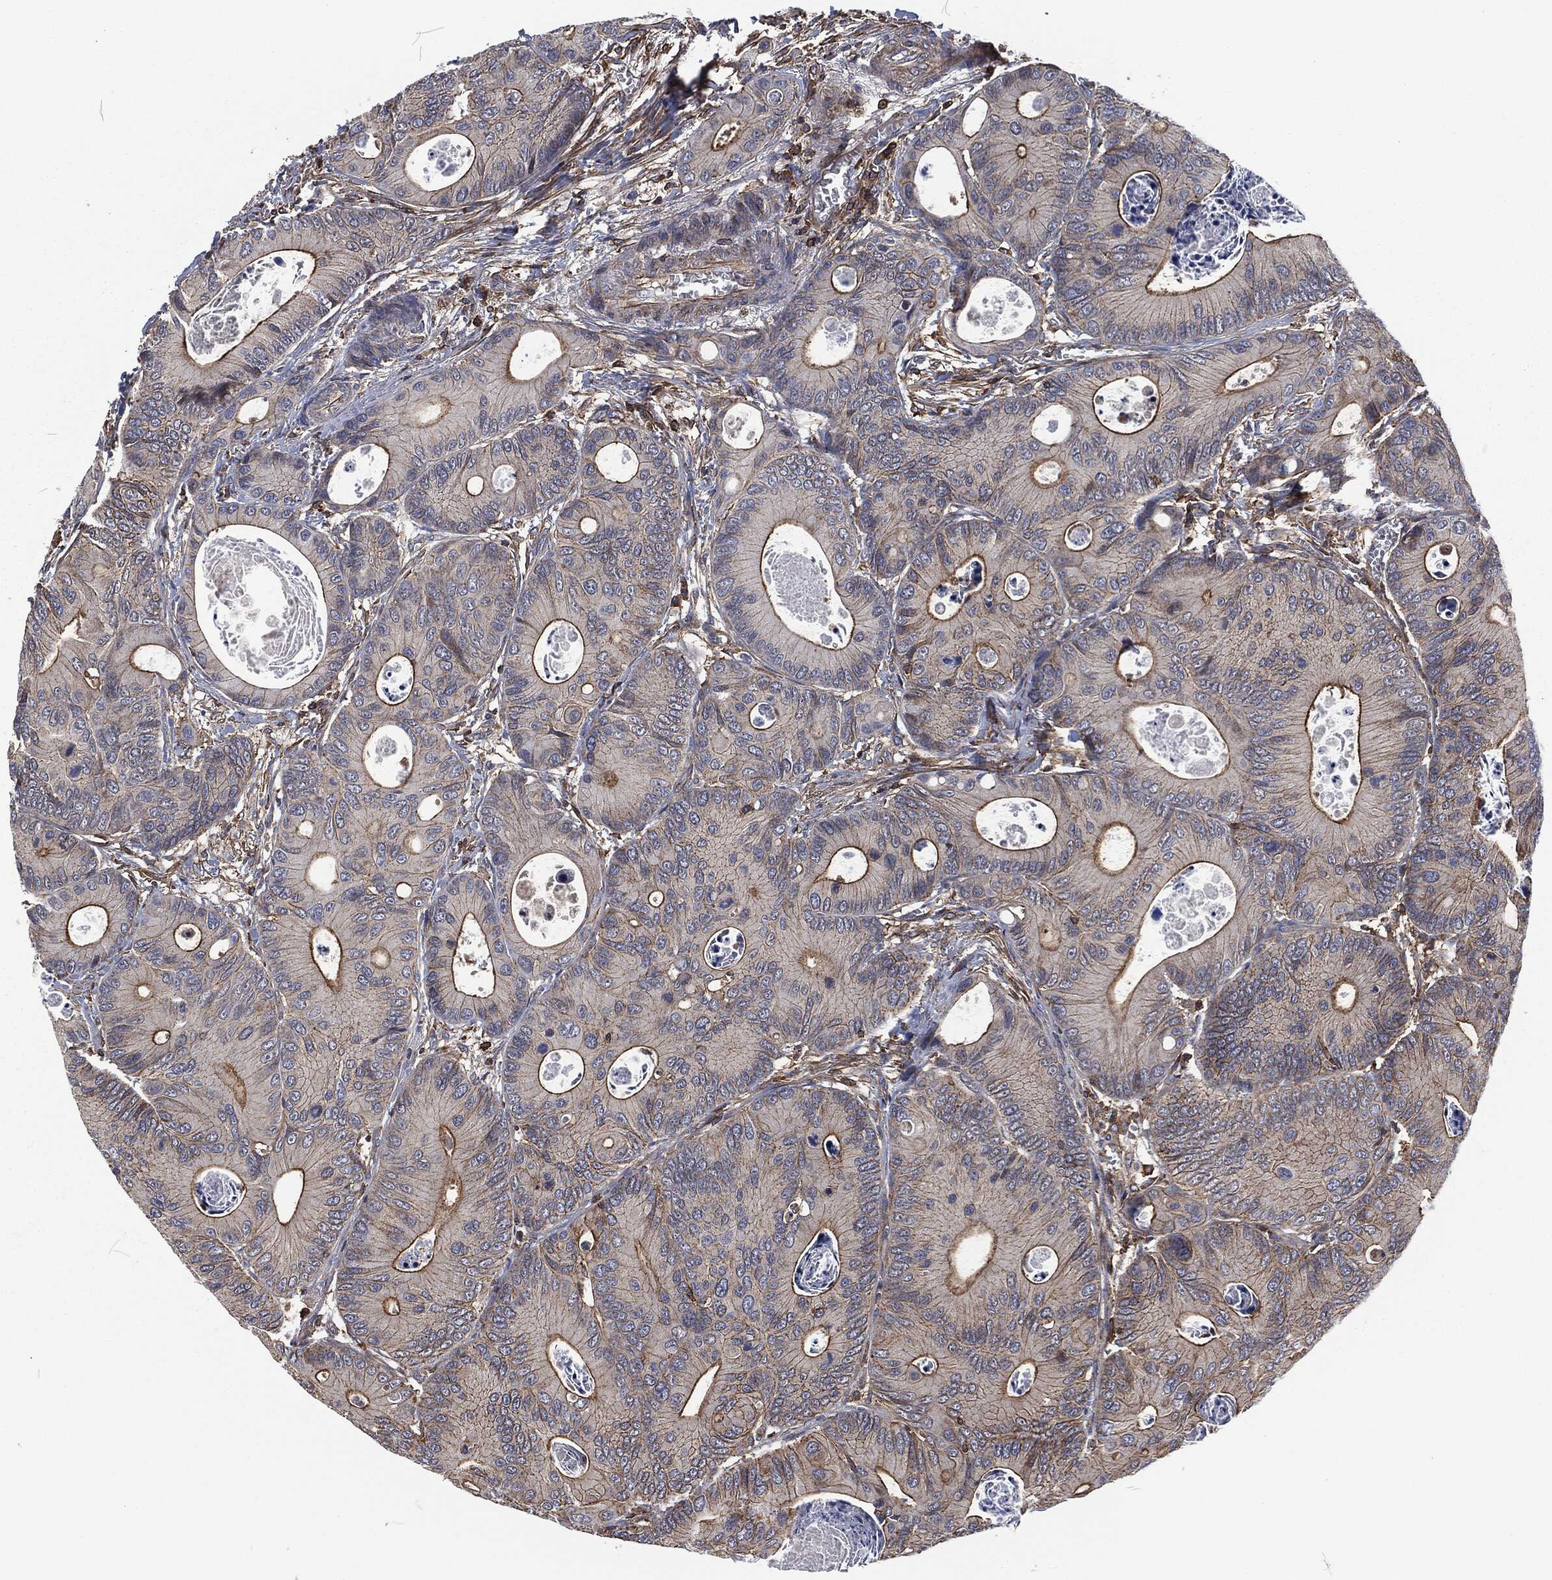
{"staining": {"intensity": "strong", "quantity": "<25%", "location": "cytoplasmic/membranous"}, "tissue": "colorectal cancer", "cell_type": "Tumor cells", "image_type": "cancer", "snomed": [{"axis": "morphology", "description": "Adenocarcinoma, NOS"}, {"axis": "topography", "description": "Colon"}], "caption": "About <25% of tumor cells in colorectal cancer show strong cytoplasmic/membranous protein staining as visualized by brown immunohistochemical staining.", "gene": "LGALS9", "patient": {"sex": "female", "age": 78}}